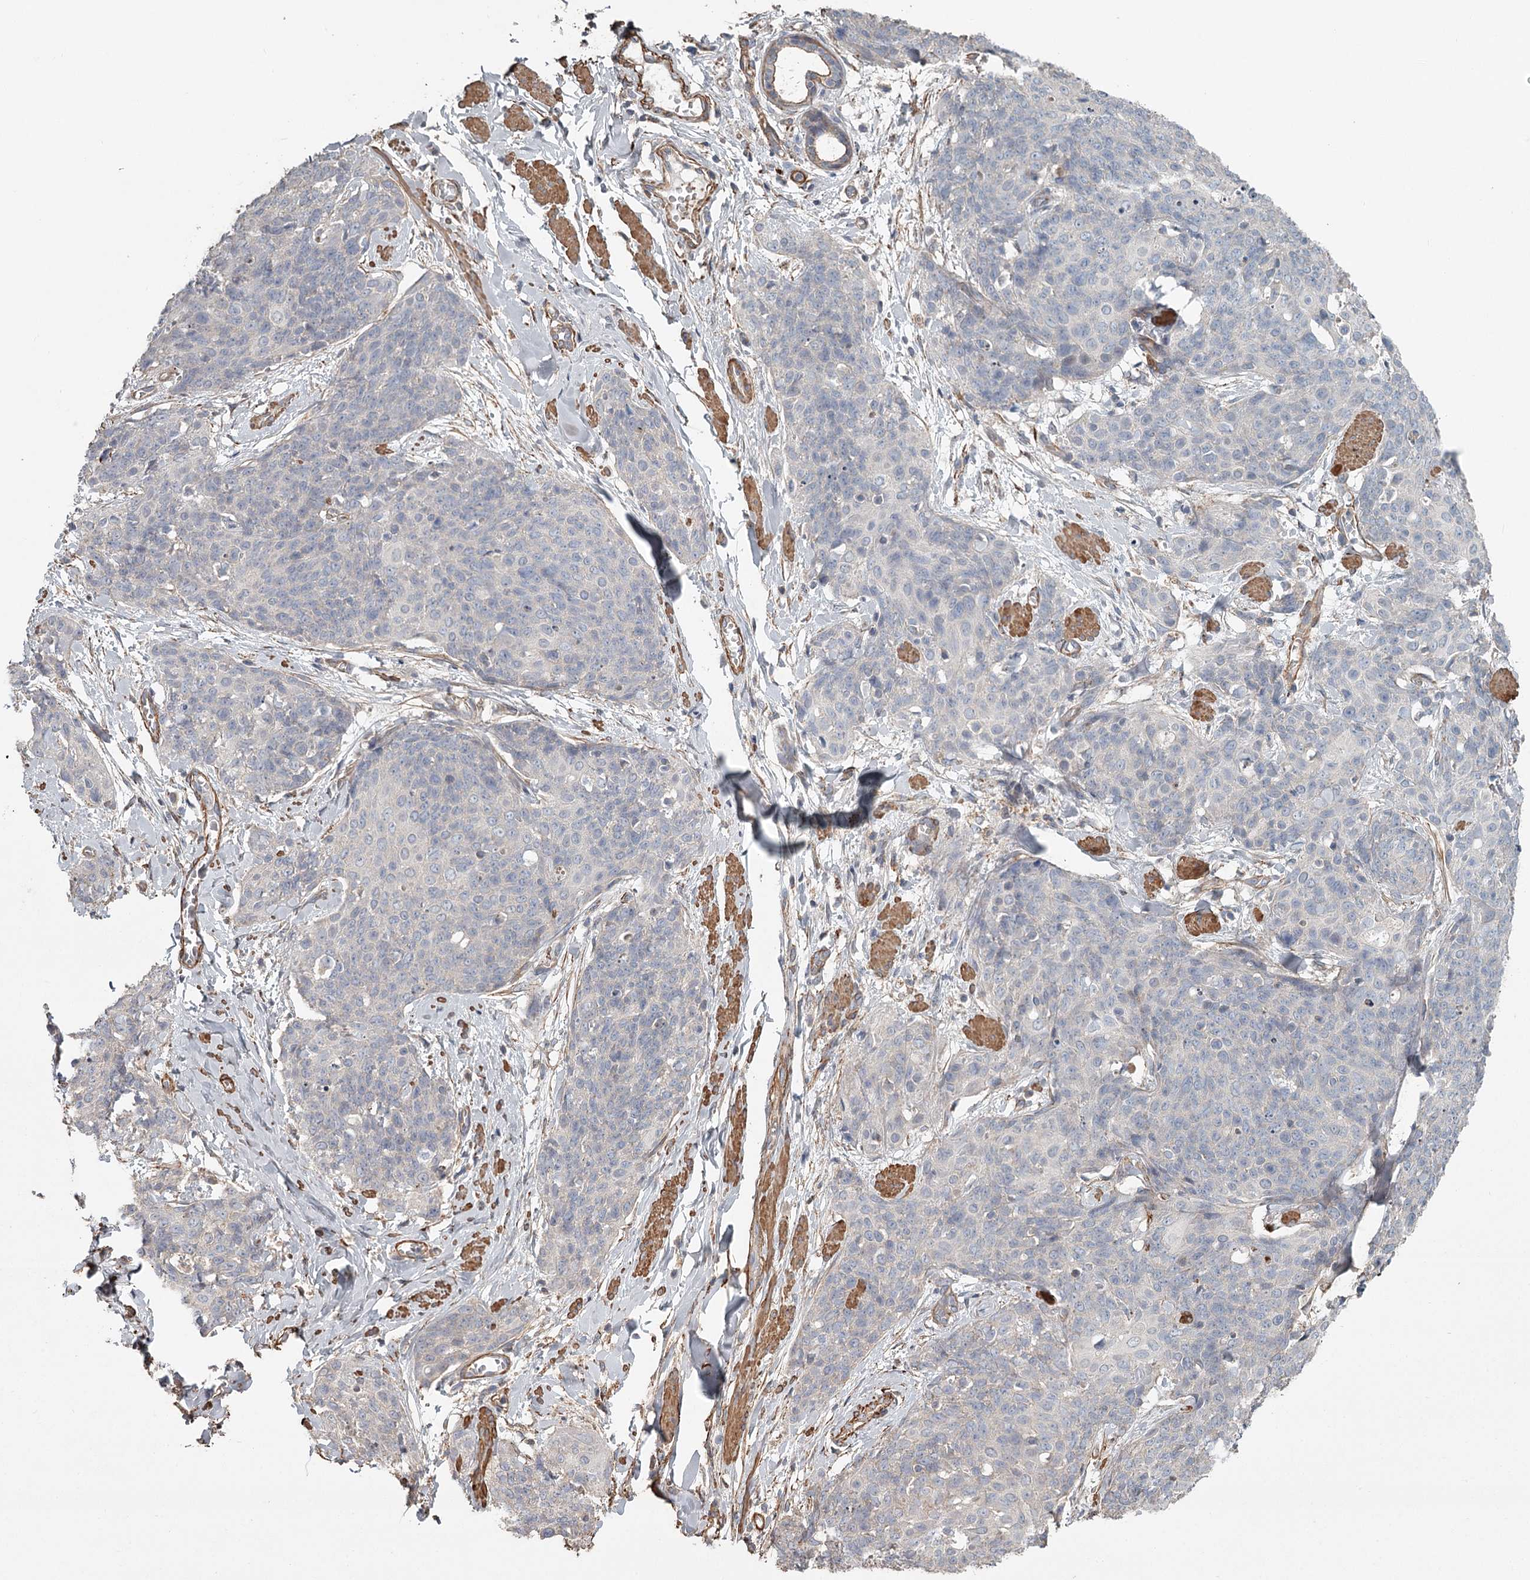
{"staining": {"intensity": "negative", "quantity": "none", "location": "none"}, "tissue": "skin cancer", "cell_type": "Tumor cells", "image_type": "cancer", "snomed": [{"axis": "morphology", "description": "Squamous cell carcinoma, NOS"}, {"axis": "topography", "description": "Skin"}, {"axis": "topography", "description": "Vulva"}], "caption": "The histopathology image displays no significant expression in tumor cells of skin squamous cell carcinoma.", "gene": "DHRS9", "patient": {"sex": "female", "age": 85}}